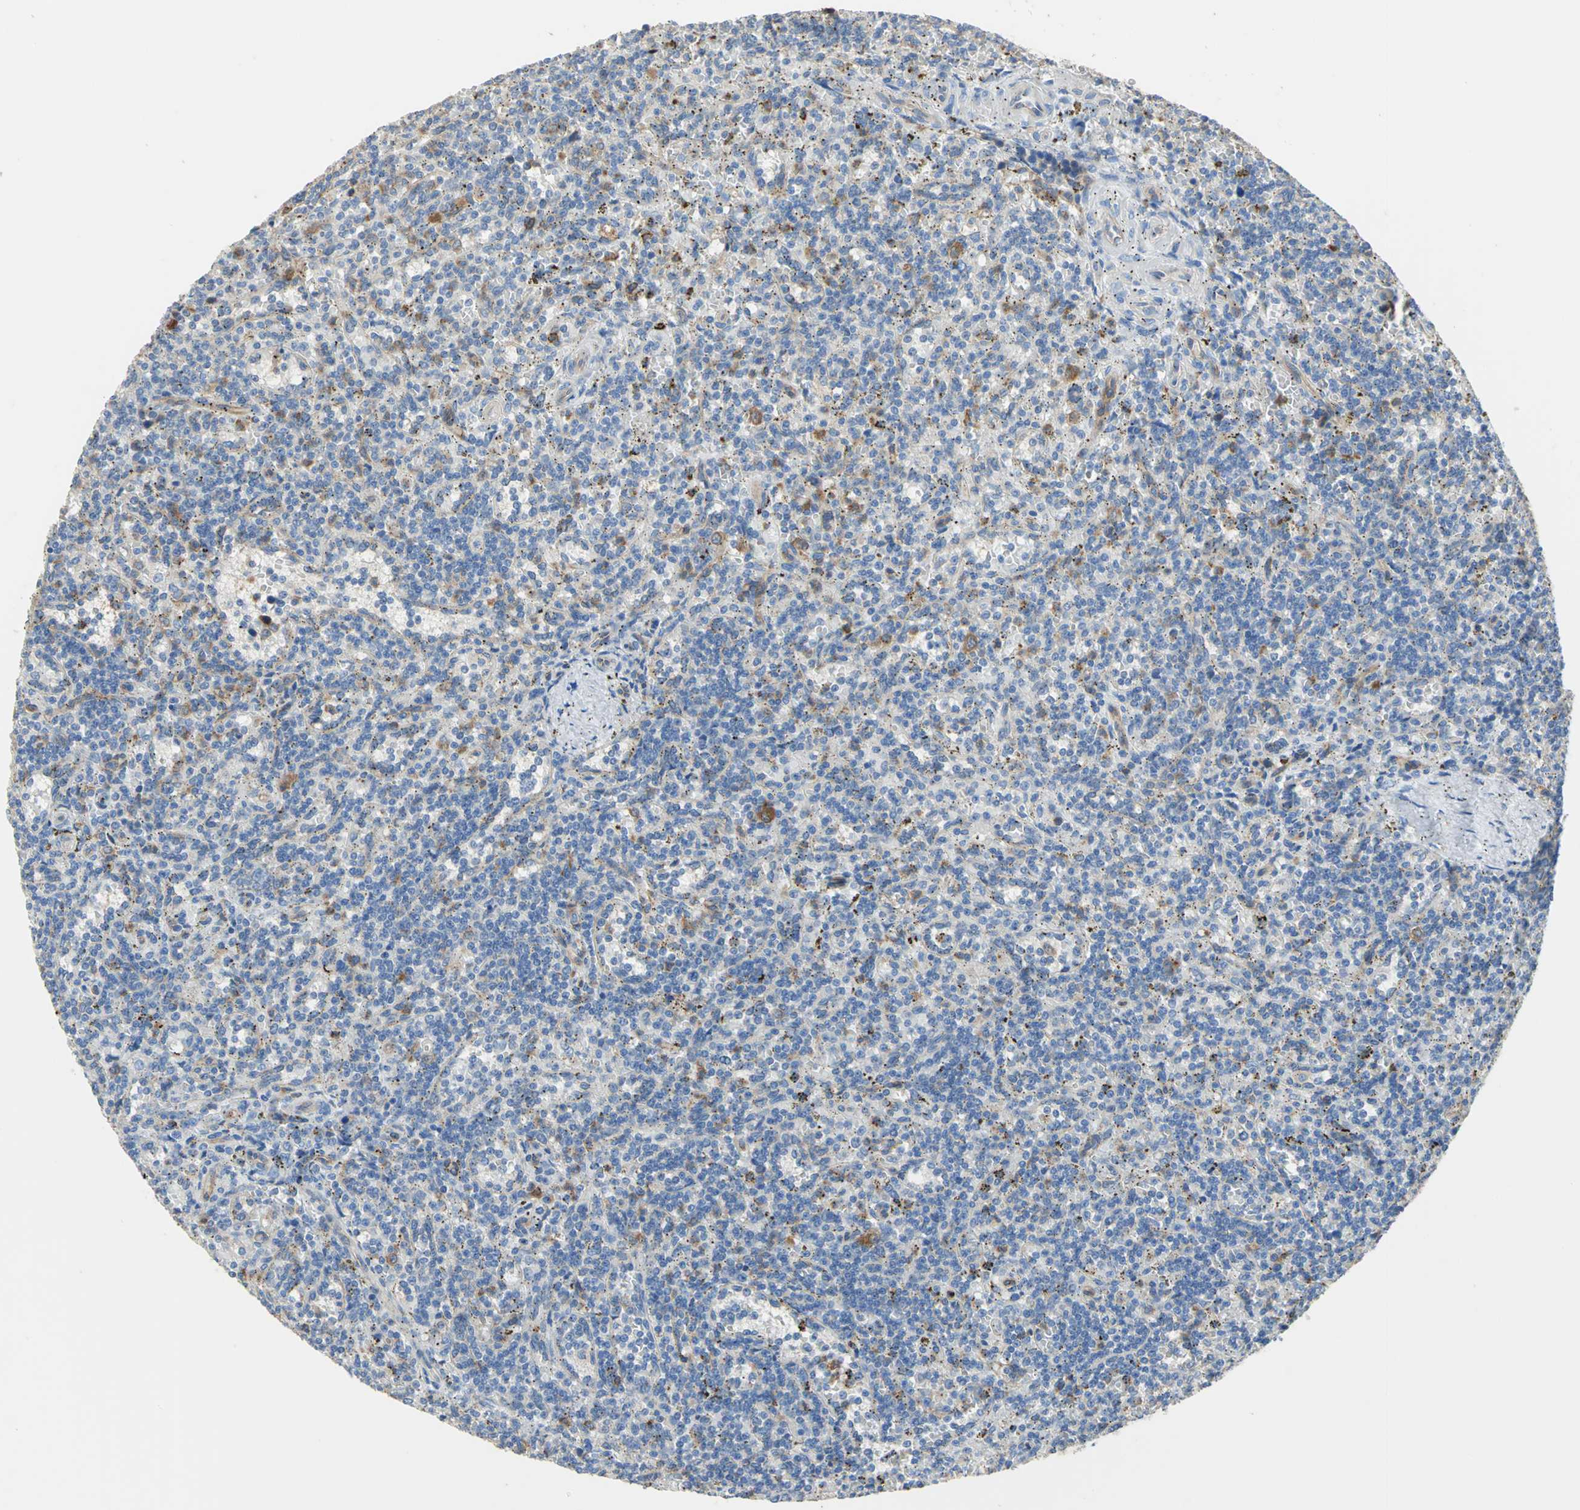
{"staining": {"intensity": "moderate", "quantity": "<25%", "location": "cytoplasmic/membranous"}, "tissue": "lymphoma", "cell_type": "Tumor cells", "image_type": "cancer", "snomed": [{"axis": "morphology", "description": "Malignant lymphoma, non-Hodgkin's type, Low grade"}, {"axis": "topography", "description": "Spleen"}], "caption": "This is a photomicrograph of immunohistochemistry (IHC) staining of lymphoma, which shows moderate expression in the cytoplasmic/membranous of tumor cells.", "gene": "DLGAP5", "patient": {"sex": "male", "age": 73}}